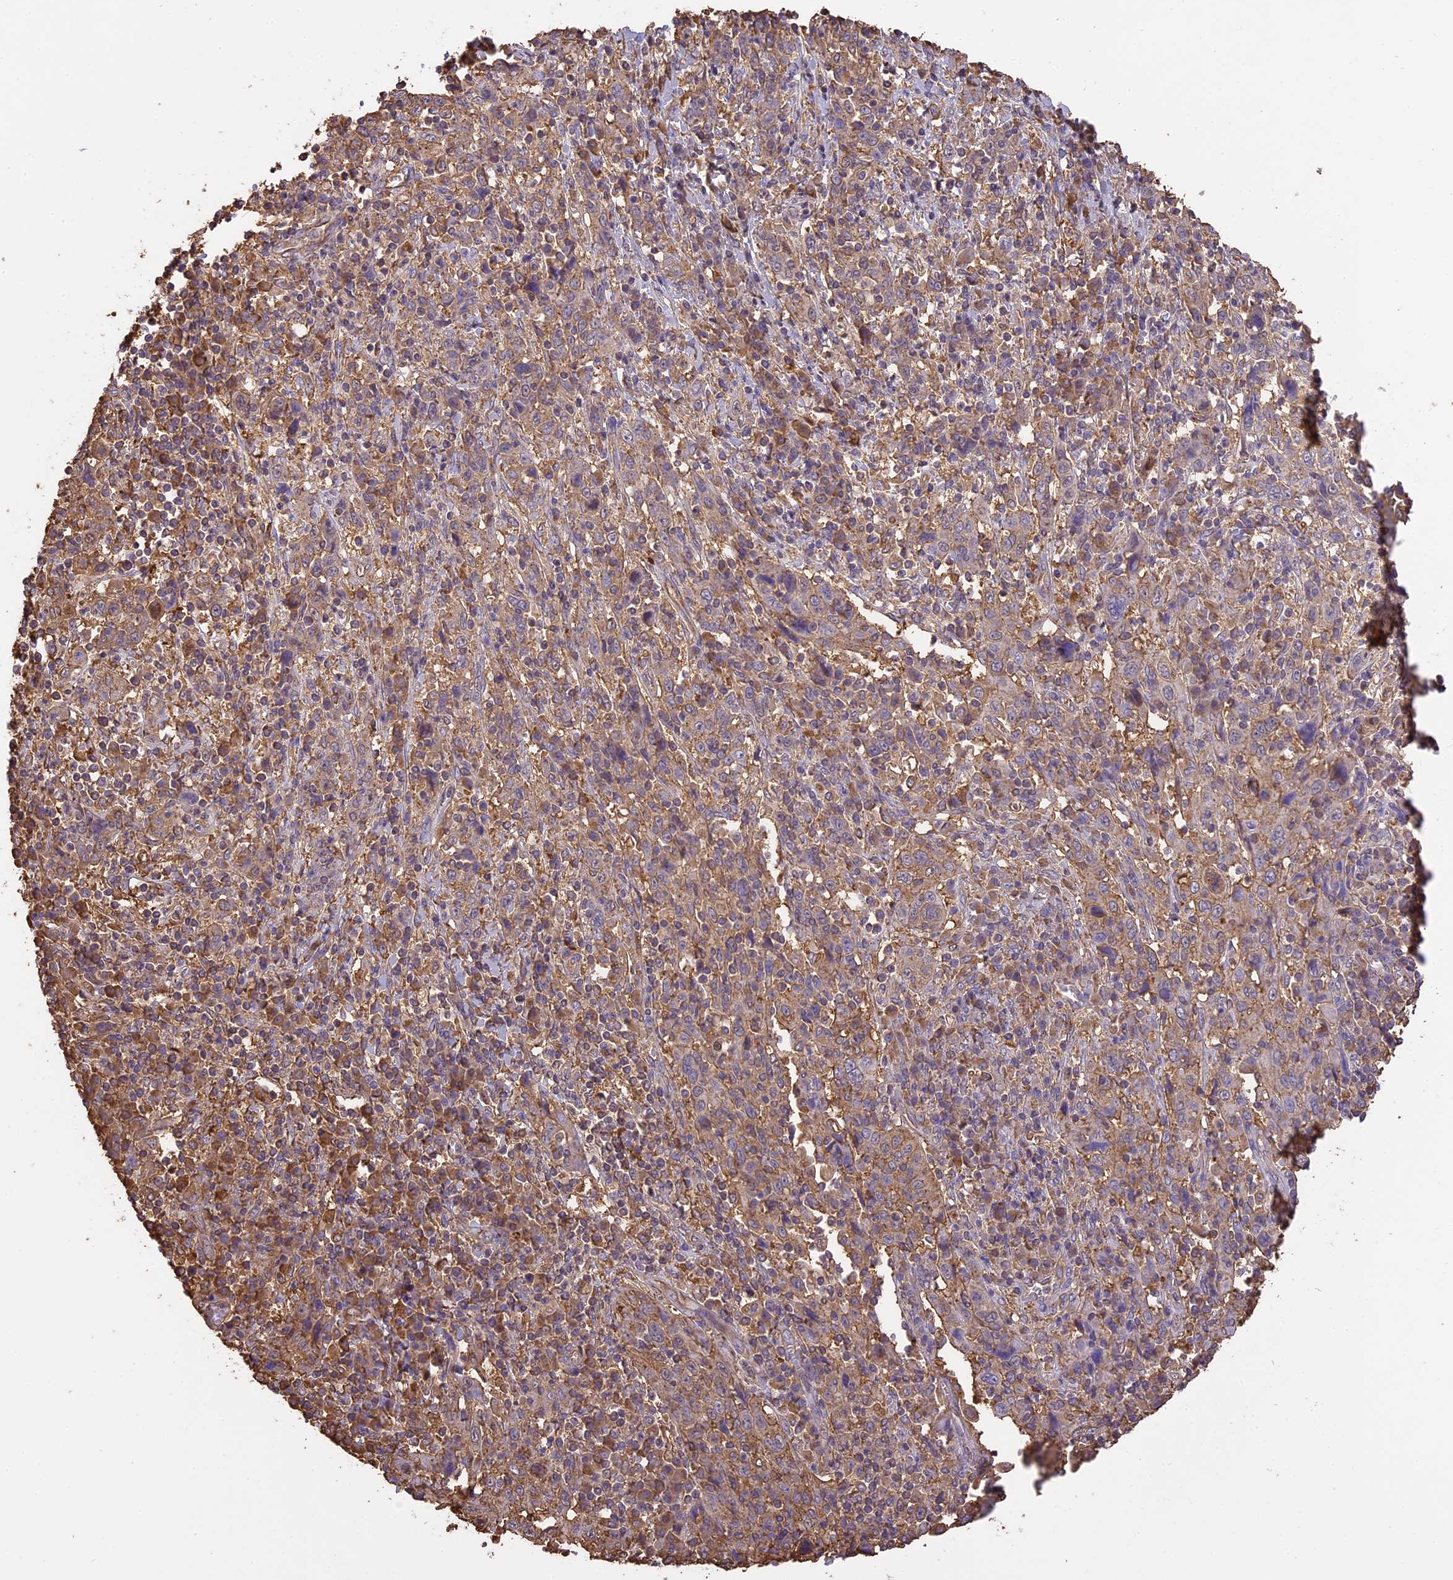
{"staining": {"intensity": "weak", "quantity": ">75%", "location": "cytoplasmic/membranous"}, "tissue": "cervical cancer", "cell_type": "Tumor cells", "image_type": "cancer", "snomed": [{"axis": "morphology", "description": "Squamous cell carcinoma, NOS"}, {"axis": "topography", "description": "Cervix"}], "caption": "Protein positivity by immunohistochemistry (IHC) shows weak cytoplasmic/membranous expression in about >75% of tumor cells in cervical cancer.", "gene": "ARHGAP19", "patient": {"sex": "female", "age": 46}}